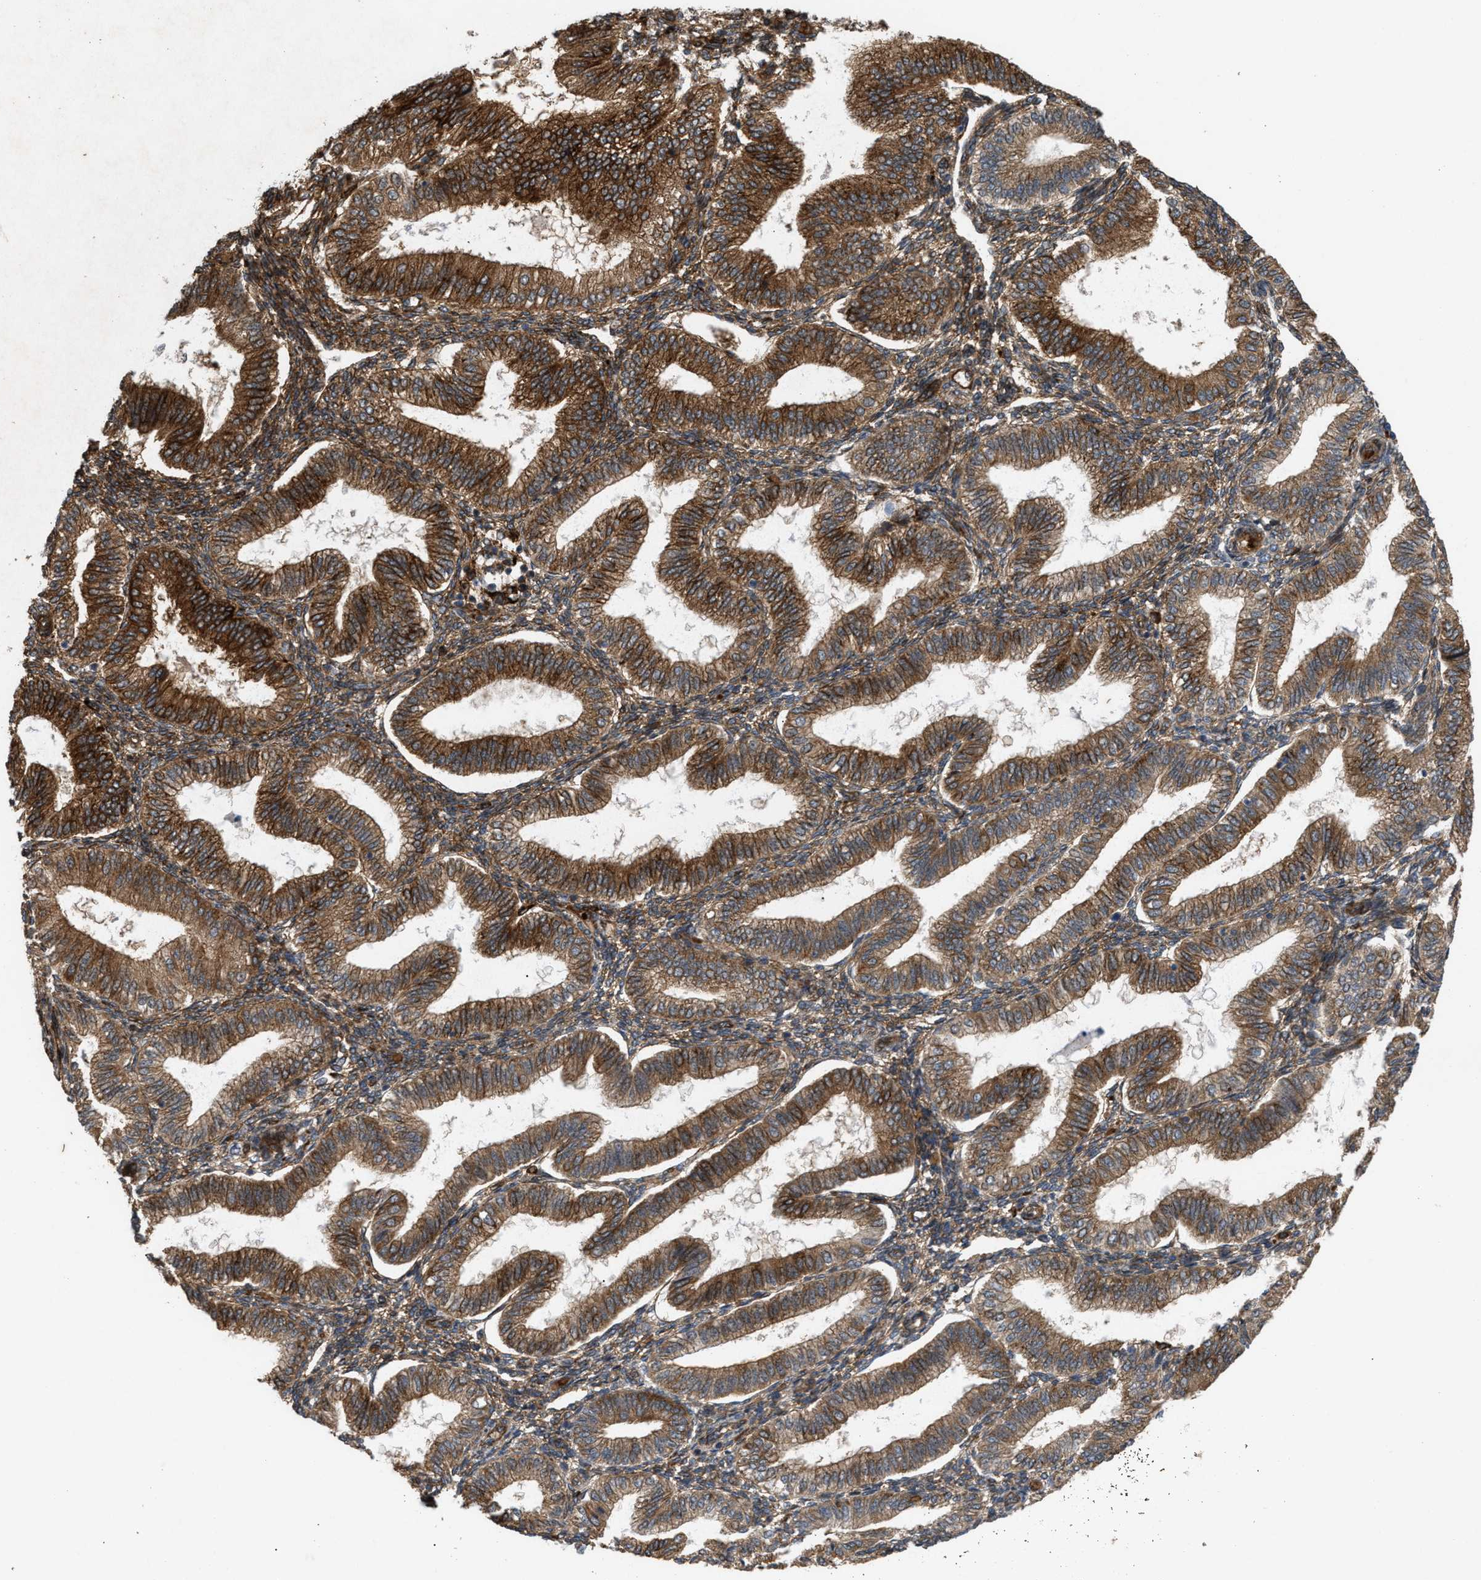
{"staining": {"intensity": "moderate", "quantity": "25%-75%", "location": "cytoplasmic/membranous"}, "tissue": "endometrium", "cell_type": "Cells in endometrial stroma", "image_type": "normal", "snomed": [{"axis": "morphology", "description": "Normal tissue, NOS"}, {"axis": "topography", "description": "Endometrium"}], "caption": "An immunohistochemistry photomicrograph of unremarkable tissue is shown. Protein staining in brown highlights moderate cytoplasmic/membranous positivity in endometrium within cells in endometrial stroma. The staining was performed using DAB (3,3'-diaminobenzidine), with brown indicating positive protein expression. Nuclei are stained blue with hematoxylin.", "gene": "GCC1", "patient": {"sex": "female", "age": 39}}